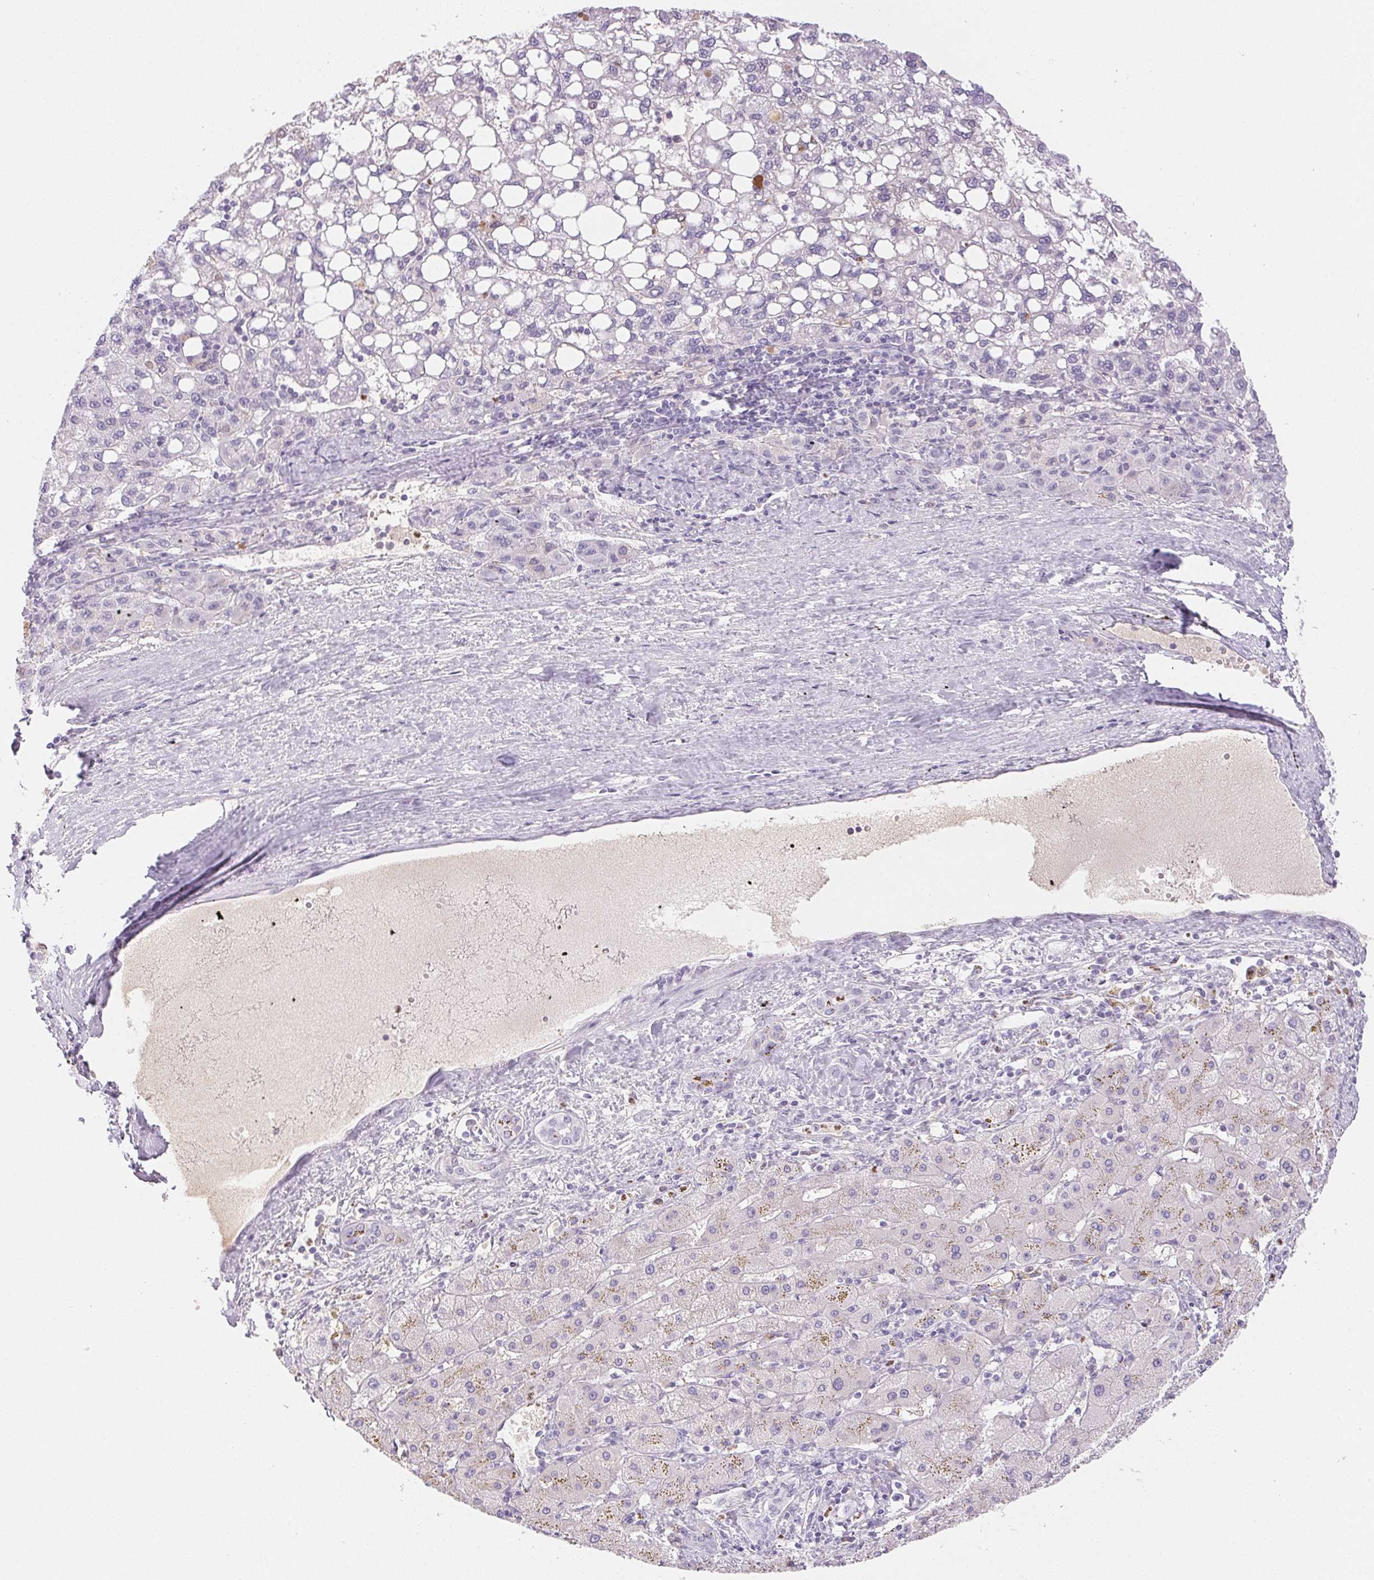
{"staining": {"intensity": "negative", "quantity": "none", "location": "none"}, "tissue": "liver cancer", "cell_type": "Tumor cells", "image_type": "cancer", "snomed": [{"axis": "morphology", "description": "Carcinoma, Hepatocellular, NOS"}, {"axis": "topography", "description": "Liver"}], "caption": "Immunohistochemistry of human liver hepatocellular carcinoma shows no staining in tumor cells. (DAB immunohistochemistry visualized using brightfield microscopy, high magnification).", "gene": "PADI4", "patient": {"sex": "female", "age": 82}}